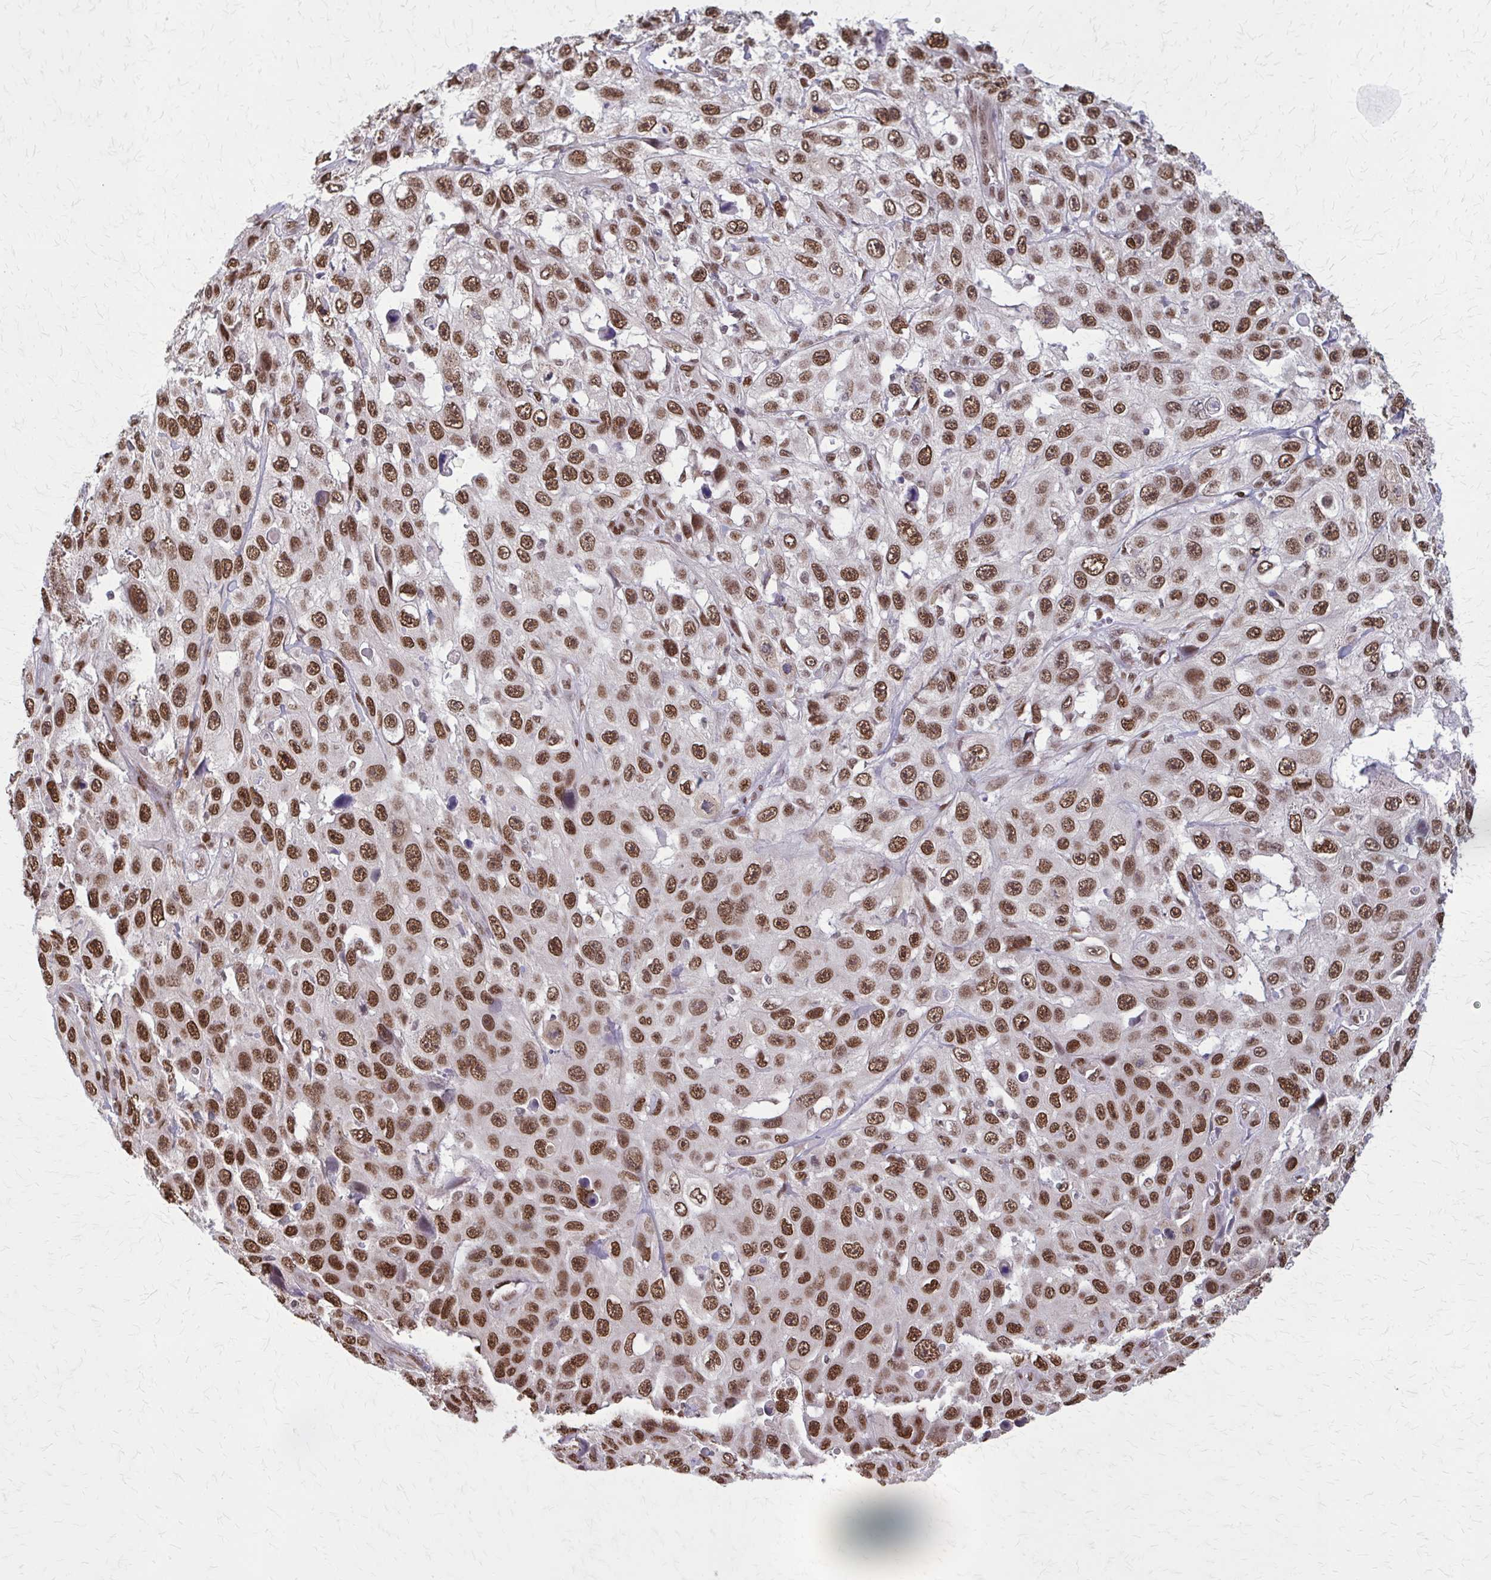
{"staining": {"intensity": "moderate", "quantity": ">75%", "location": "nuclear"}, "tissue": "skin cancer", "cell_type": "Tumor cells", "image_type": "cancer", "snomed": [{"axis": "morphology", "description": "Squamous cell carcinoma, NOS"}, {"axis": "topography", "description": "Skin"}], "caption": "IHC of squamous cell carcinoma (skin) demonstrates medium levels of moderate nuclear positivity in approximately >75% of tumor cells. The staining is performed using DAB (3,3'-diaminobenzidine) brown chromogen to label protein expression. The nuclei are counter-stained blue using hematoxylin.", "gene": "TTF1", "patient": {"sex": "male", "age": 82}}